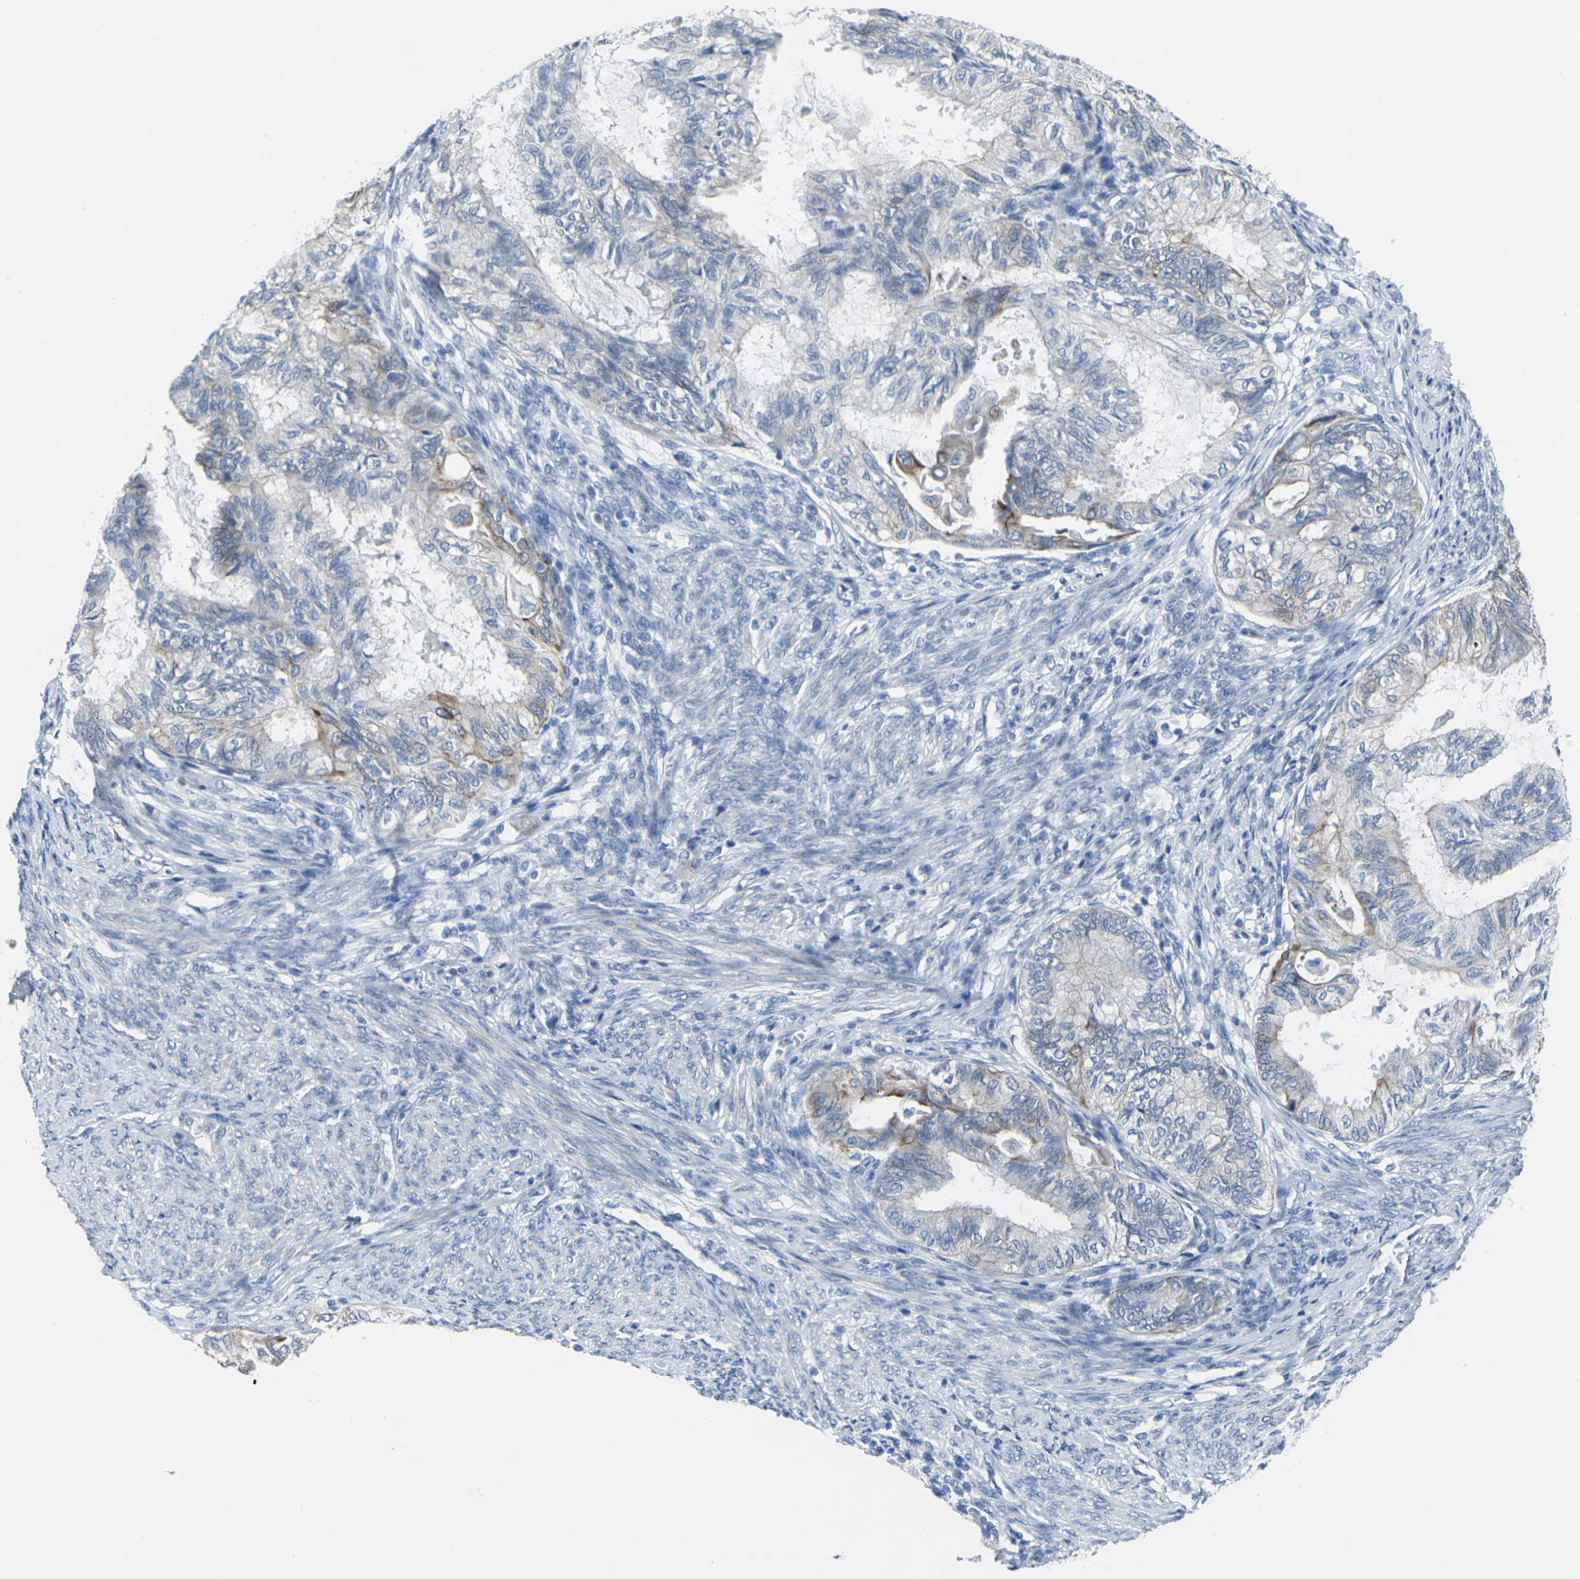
{"staining": {"intensity": "moderate", "quantity": "<25%", "location": "cytoplasmic/membranous"}, "tissue": "cervical cancer", "cell_type": "Tumor cells", "image_type": "cancer", "snomed": [{"axis": "morphology", "description": "Normal tissue, NOS"}, {"axis": "morphology", "description": "Adenocarcinoma, NOS"}, {"axis": "topography", "description": "Cervix"}, {"axis": "topography", "description": "Endometrium"}], "caption": "About <25% of tumor cells in cervical cancer exhibit moderate cytoplasmic/membranous protein staining as visualized by brown immunohistochemical staining.", "gene": "ANKRD46", "patient": {"sex": "female", "age": 86}}